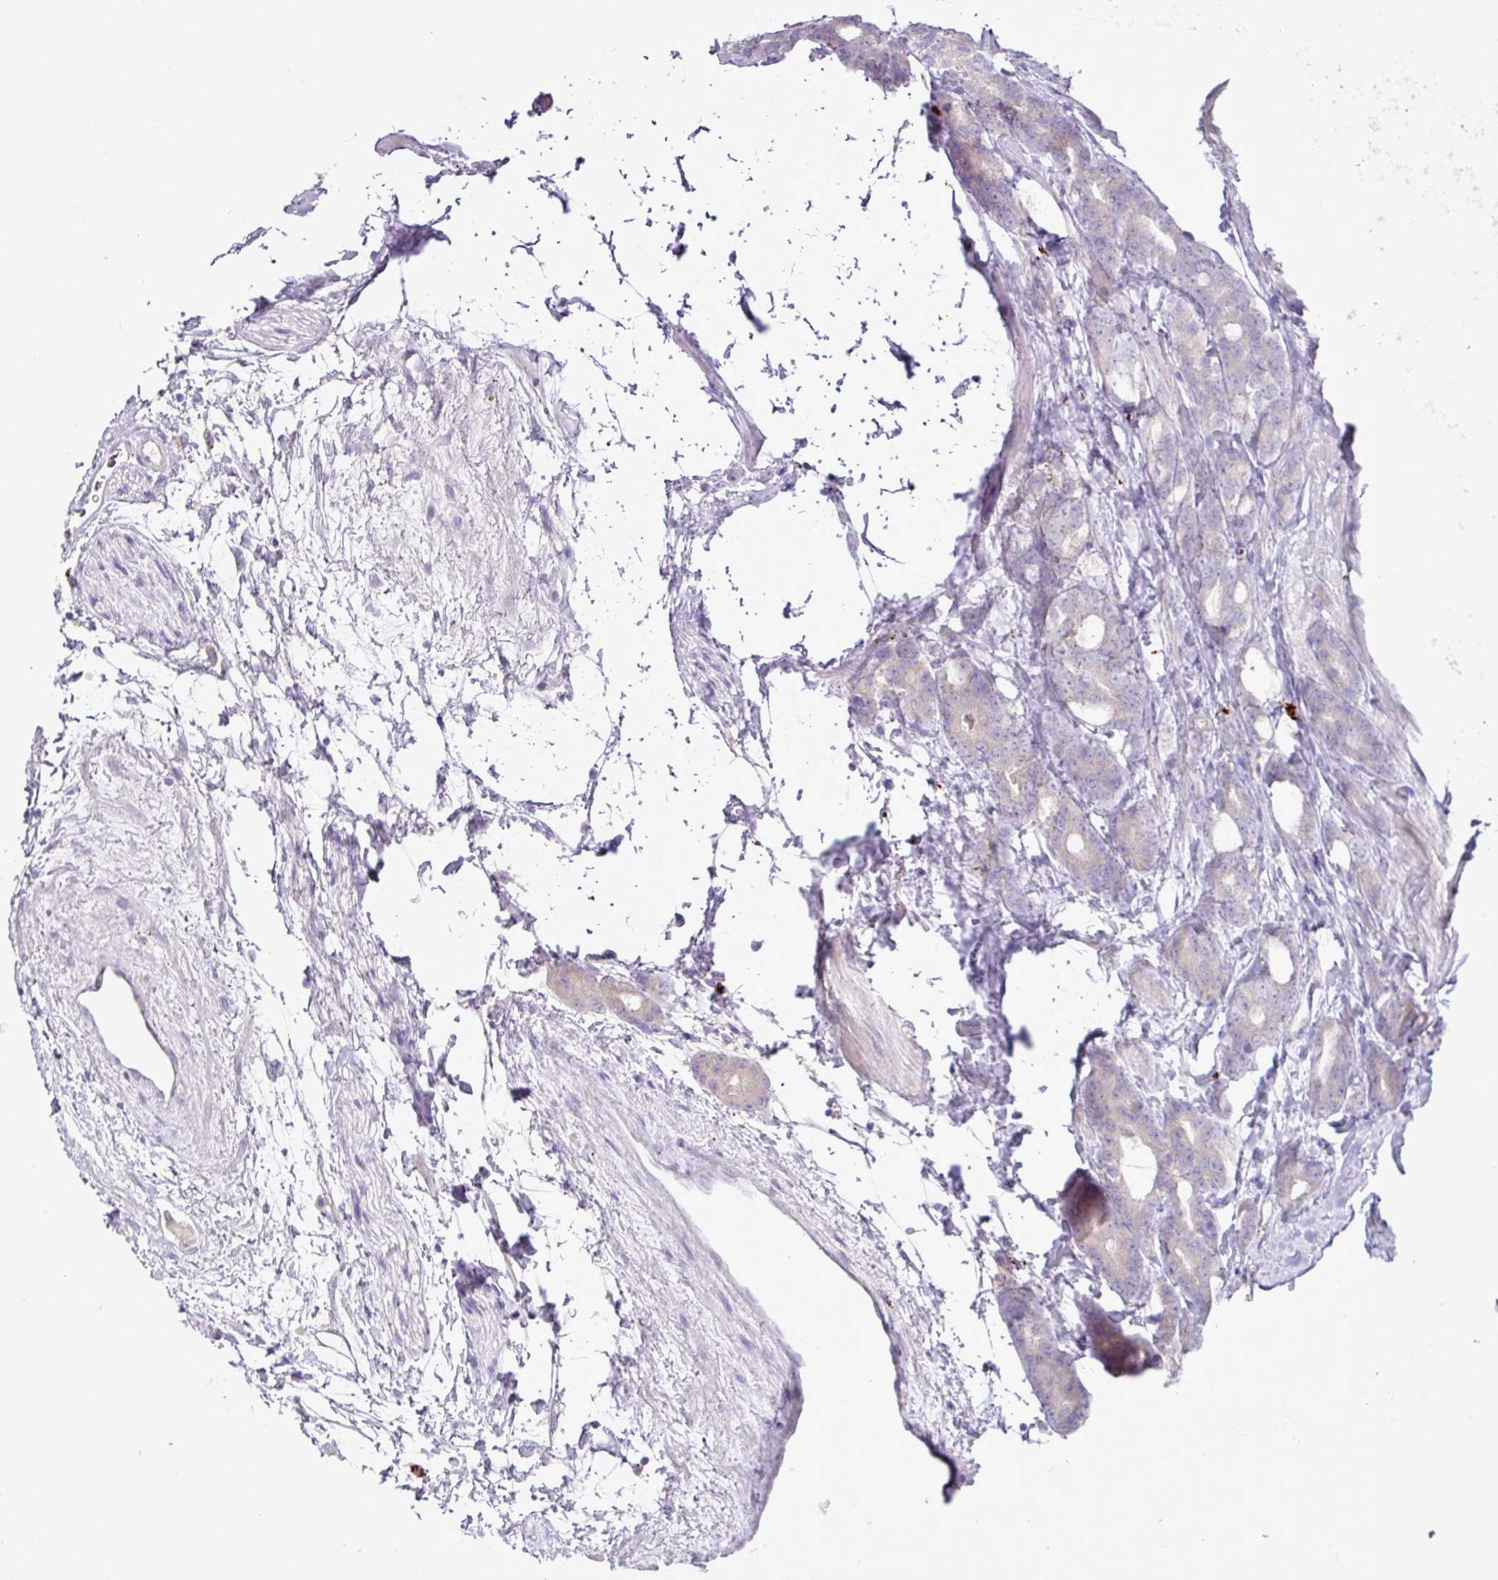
{"staining": {"intensity": "negative", "quantity": "none", "location": "none"}, "tissue": "prostate cancer", "cell_type": "Tumor cells", "image_type": "cancer", "snomed": [{"axis": "morphology", "description": "Adenocarcinoma, High grade"}, {"axis": "topography", "description": "Prostate"}], "caption": "Tumor cells show no significant staining in prostate high-grade adenocarcinoma.", "gene": "PLEKHH3", "patient": {"sex": "male", "age": 62}}